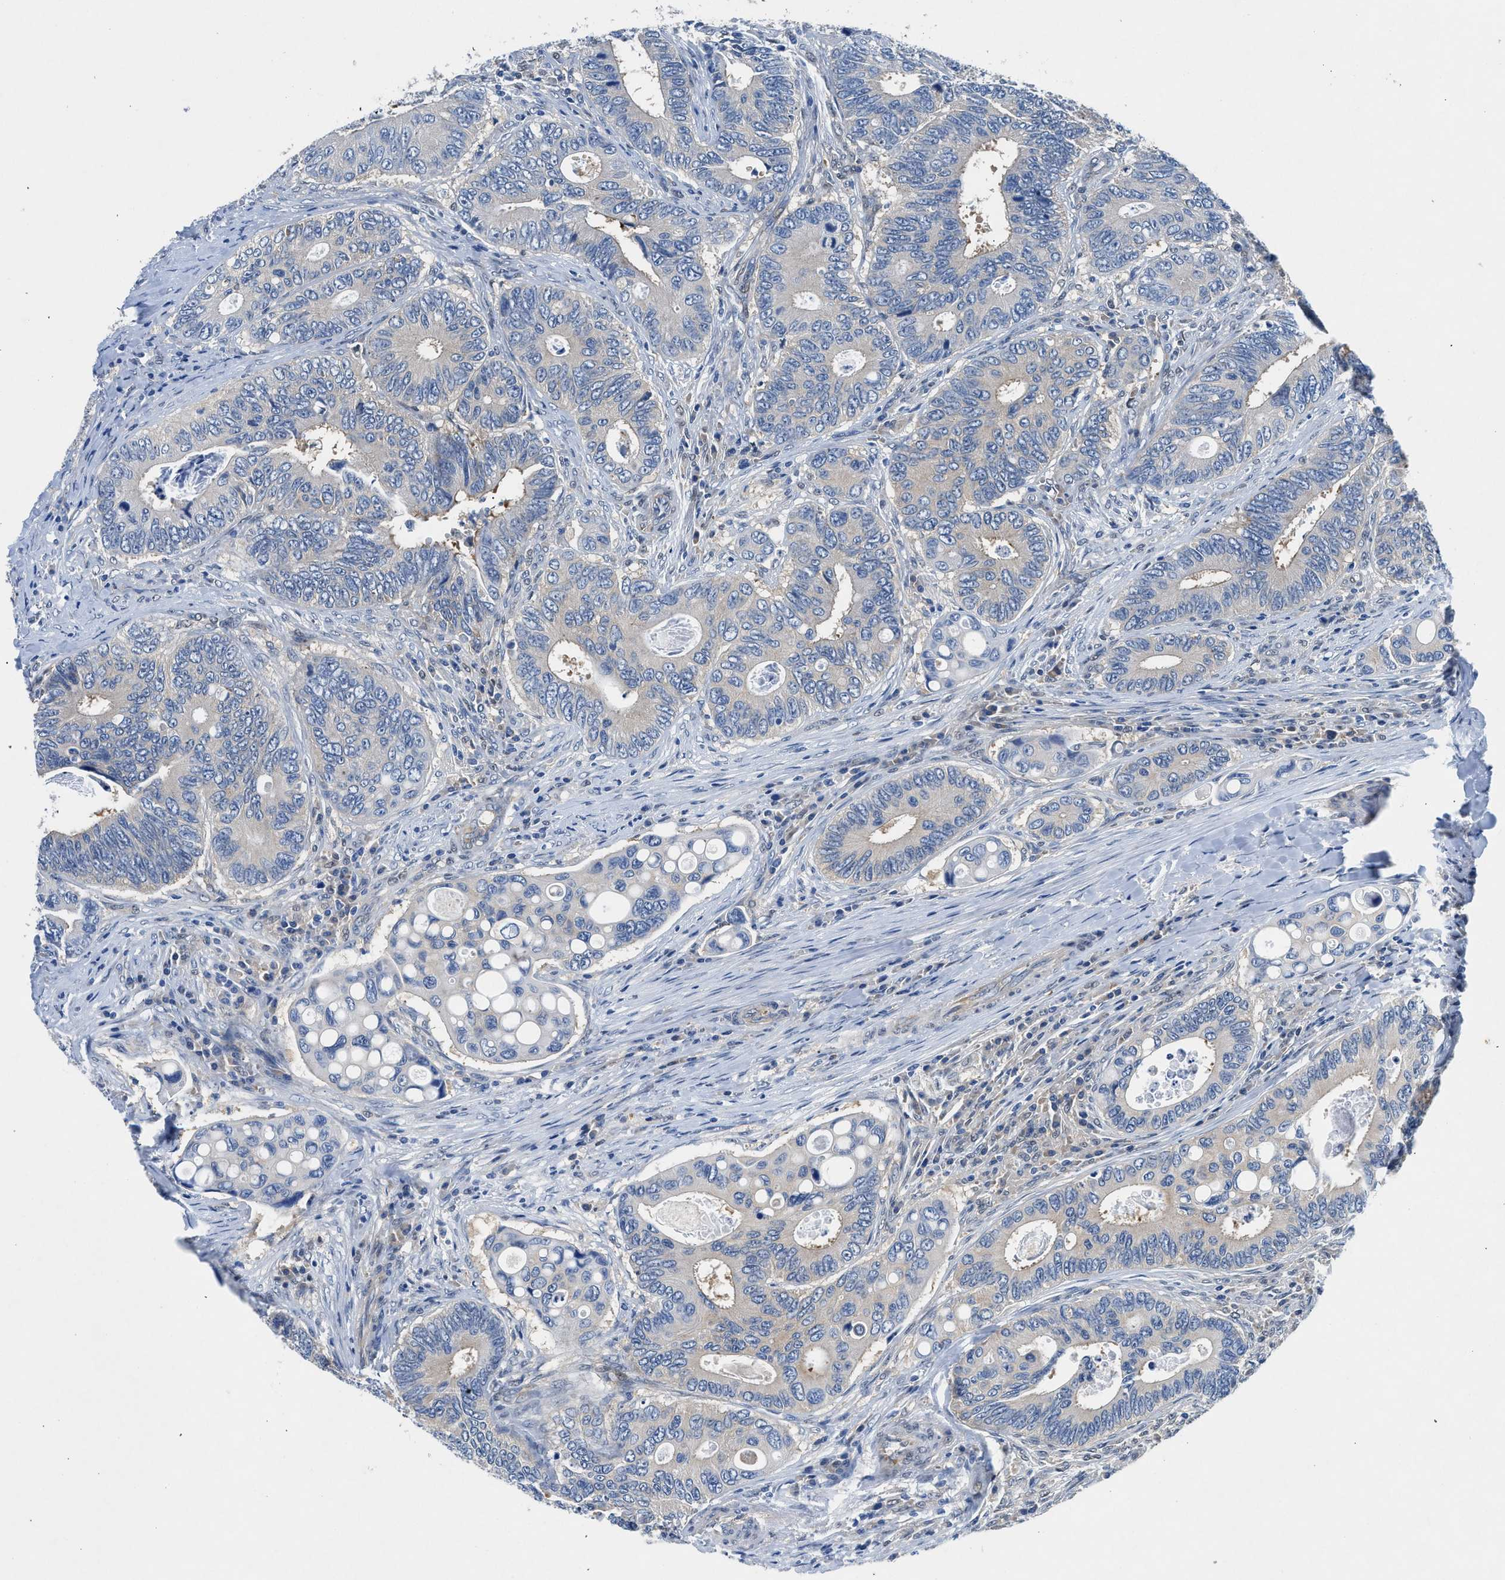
{"staining": {"intensity": "weak", "quantity": "<25%", "location": "cytoplasmic/membranous"}, "tissue": "colorectal cancer", "cell_type": "Tumor cells", "image_type": "cancer", "snomed": [{"axis": "morphology", "description": "Inflammation, NOS"}, {"axis": "morphology", "description": "Adenocarcinoma, NOS"}, {"axis": "topography", "description": "Colon"}], "caption": "The immunohistochemistry micrograph has no significant expression in tumor cells of adenocarcinoma (colorectal) tissue.", "gene": "COPS2", "patient": {"sex": "male", "age": 72}}